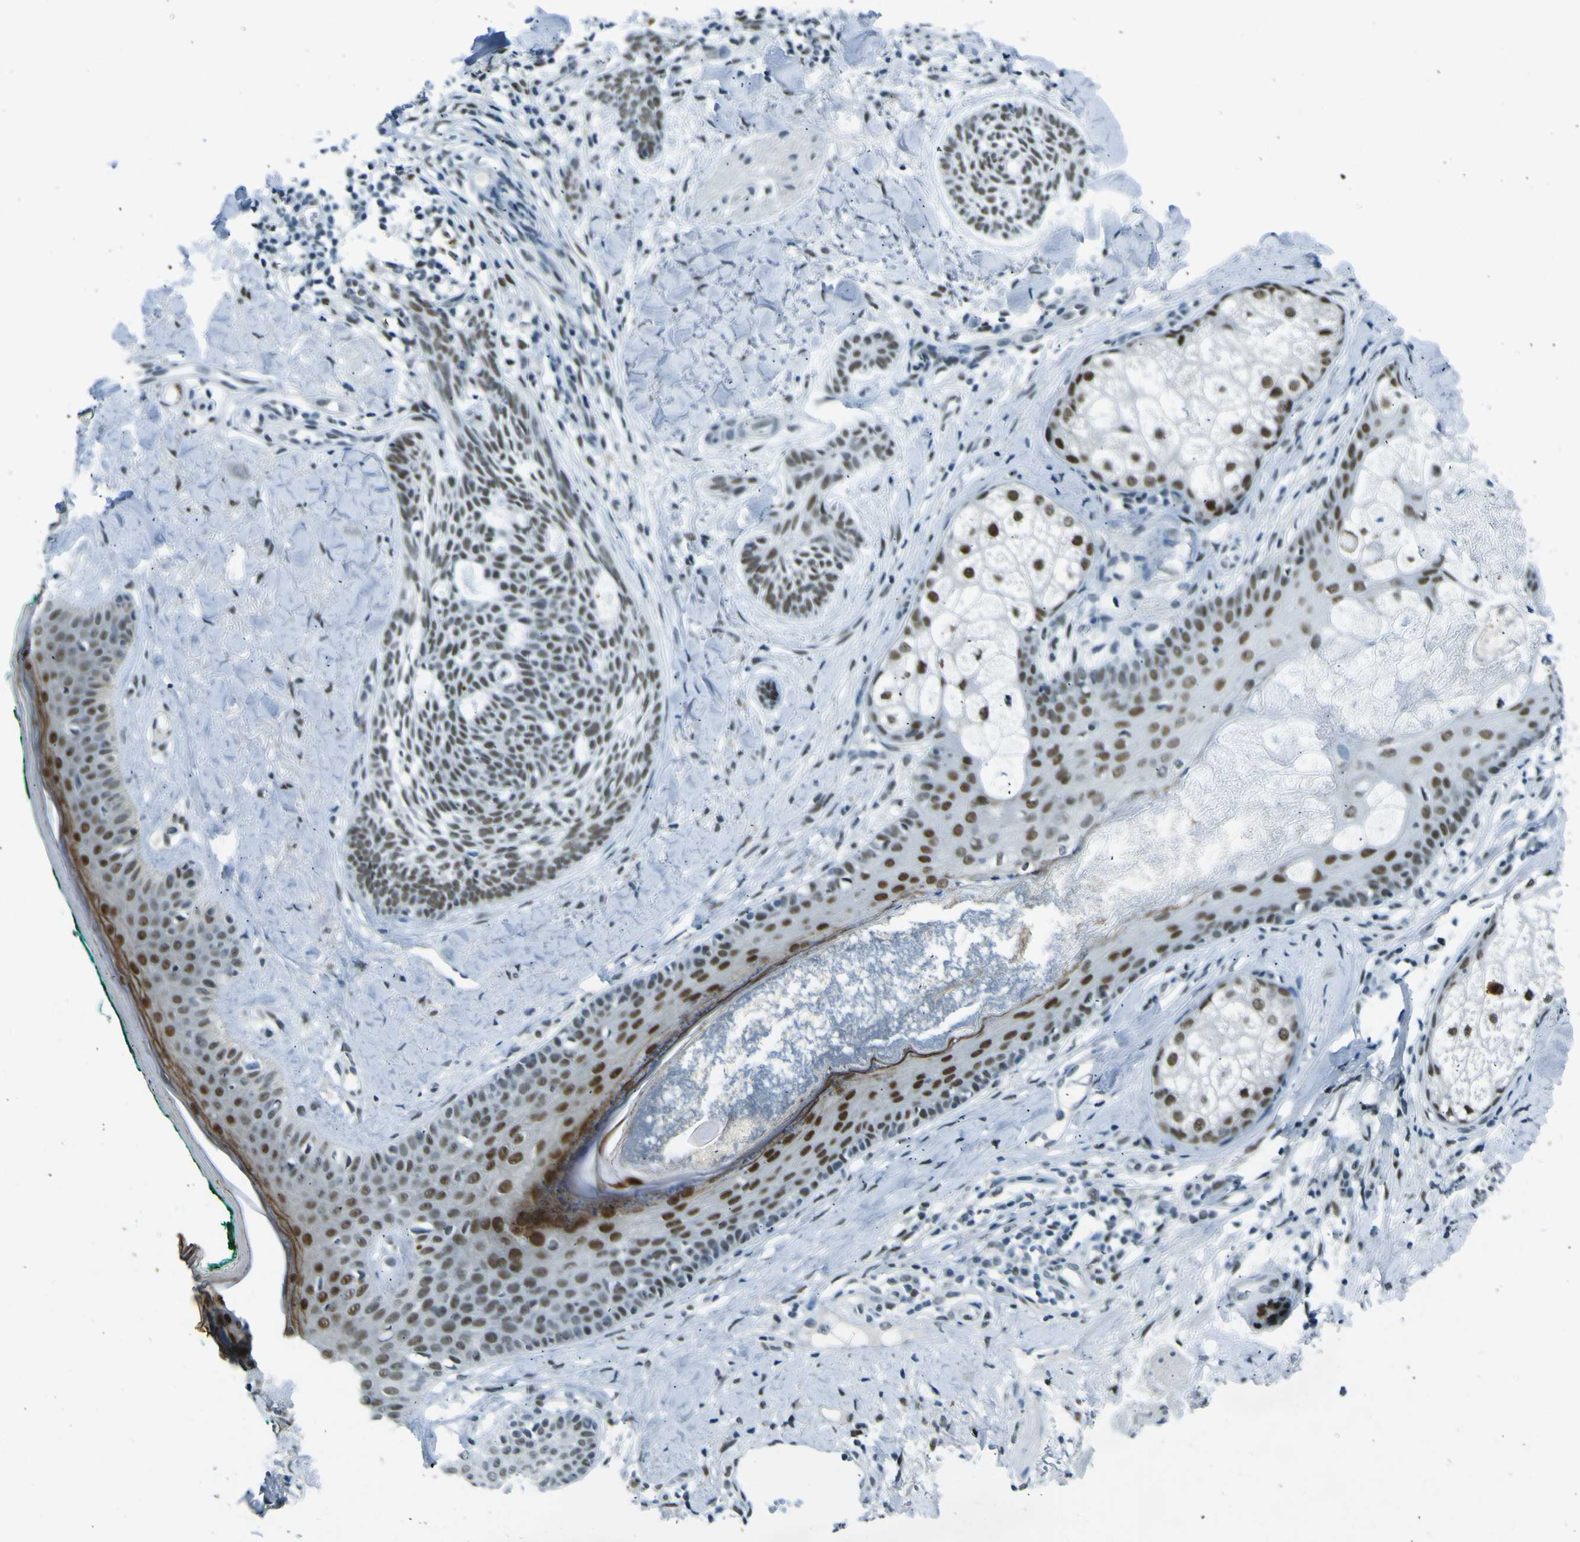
{"staining": {"intensity": "weak", "quantity": "25%-75%", "location": "nuclear"}, "tissue": "skin cancer", "cell_type": "Tumor cells", "image_type": "cancer", "snomed": [{"axis": "morphology", "description": "Basal cell carcinoma"}, {"axis": "topography", "description": "Skin"}], "caption": "Immunohistochemical staining of human basal cell carcinoma (skin) demonstrates weak nuclear protein staining in approximately 25%-75% of tumor cells.", "gene": "CEBPG", "patient": {"sex": "male", "age": 43}}